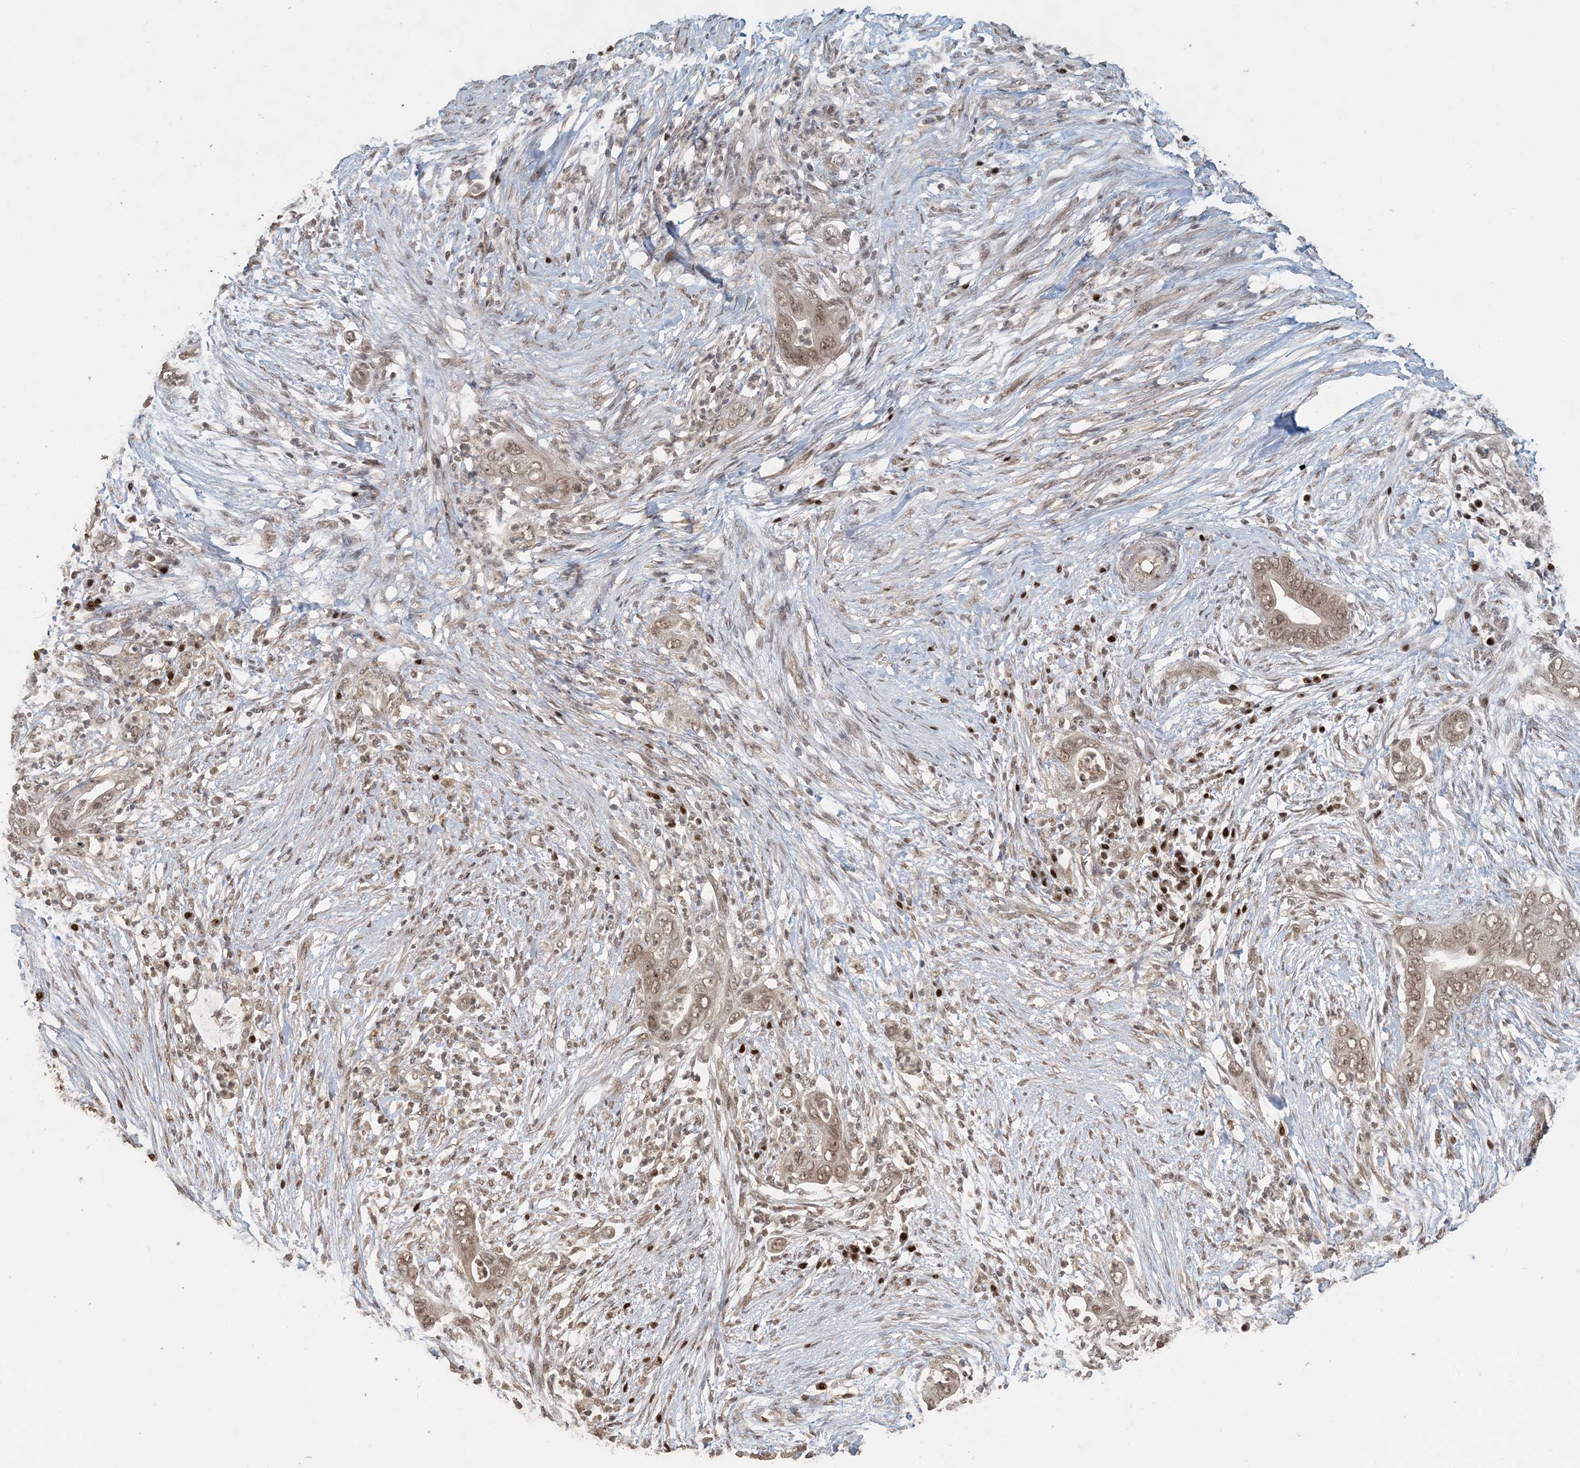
{"staining": {"intensity": "moderate", "quantity": ">75%", "location": "cytoplasmic/membranous,nuclear"}, "tissue": "pancreatic cancer", "cell_type": "Tumor cells", "image_type": "cancer", "snomed": [{"axis": "morphology", "description": "Adenocarcinoma, NOS"}, {"axis": "topography", "description": "Pancreas"}], "caption": "Immunohistochemistry (IHC) micrograph of neoplastic tissue: pancreatic cancer stained using IHC demonstrates medium levels of moderate protein expression localized specifically in the cytoplasmic/membranous and nuclear of tumor cells, appearing as a cytoplasmic/membranous and nuclear brown color.", "gene": "ATP13A2", "patient": {"sex": "male", "age": 75}}